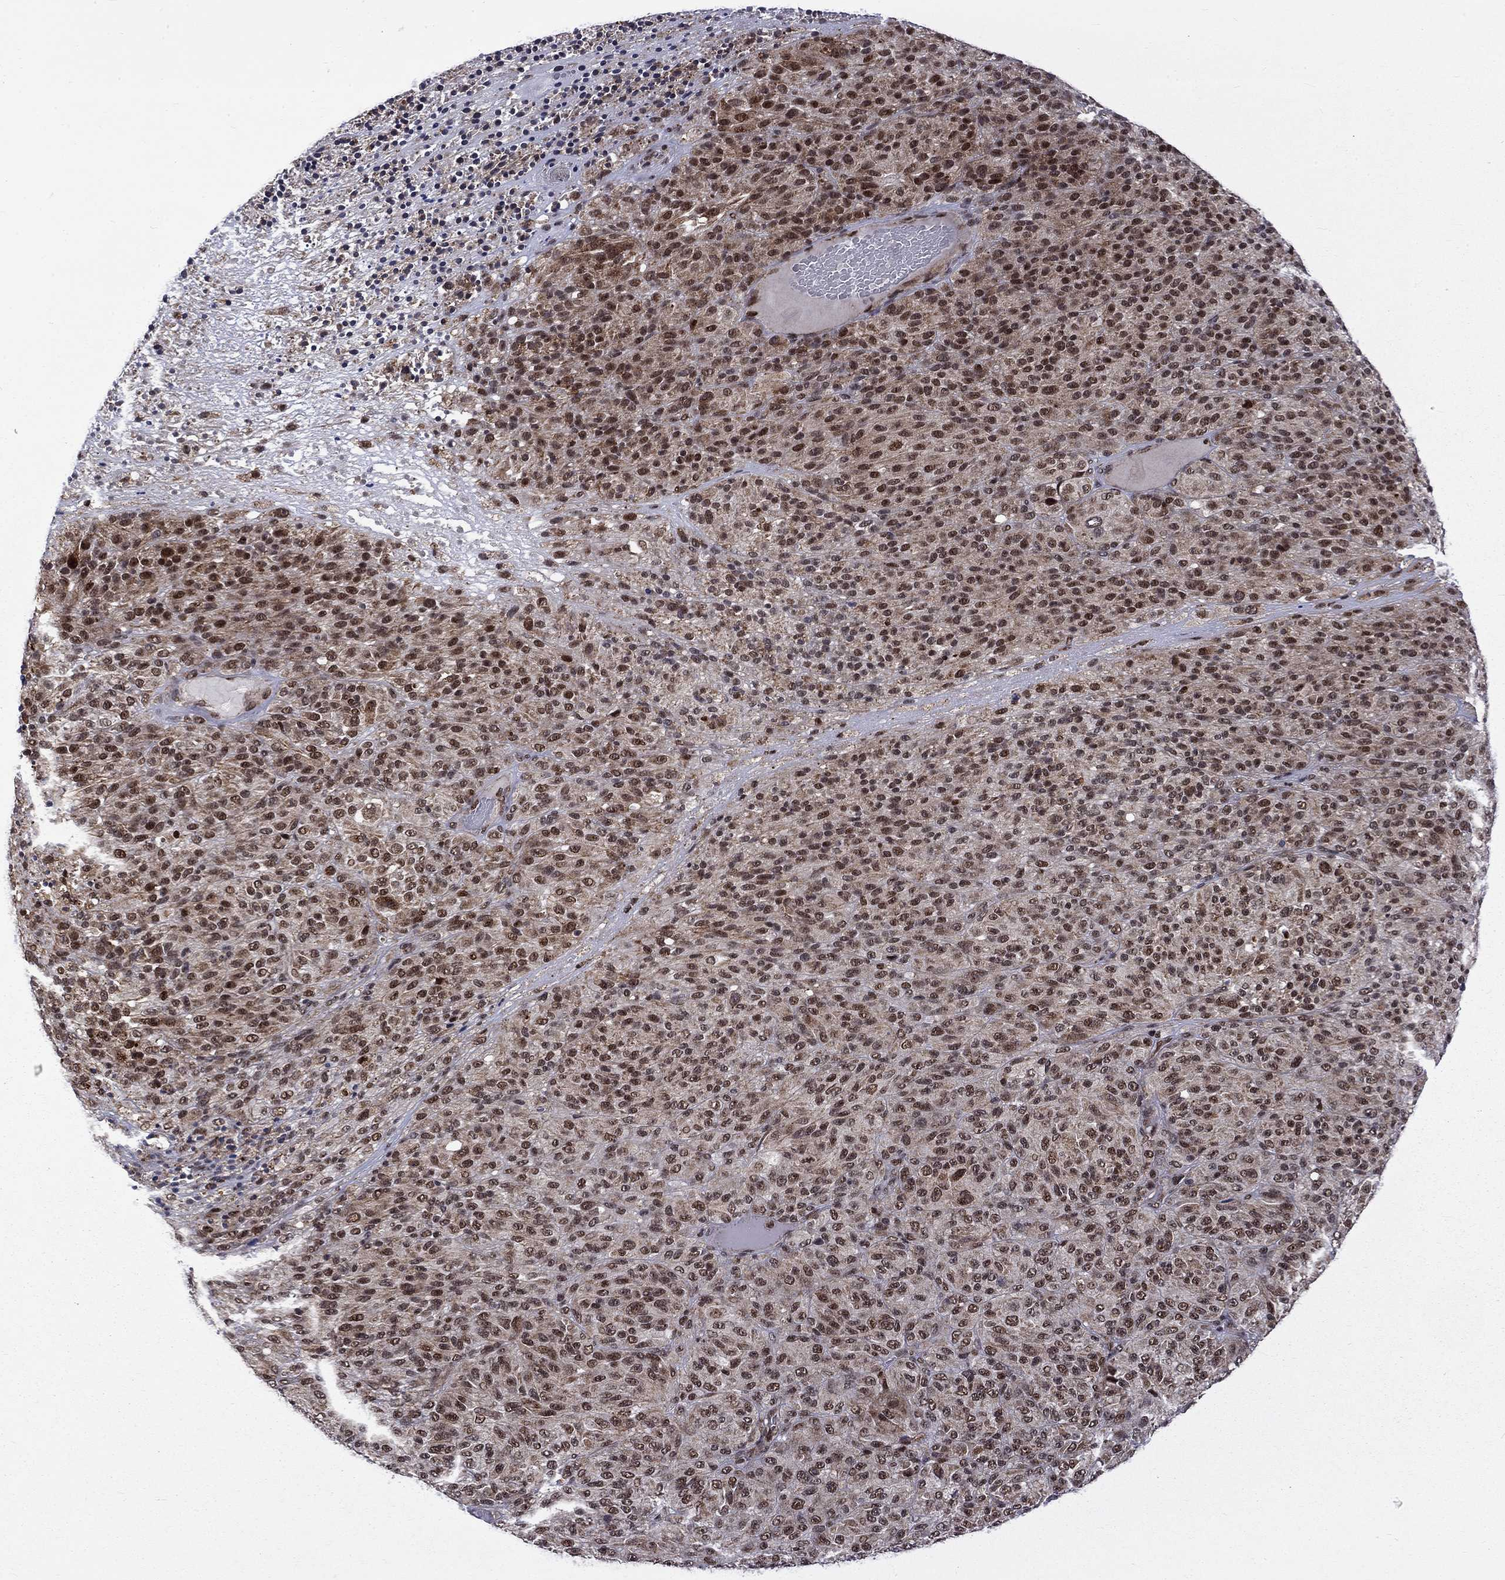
{"staining": {"intensity": "moderate", "quantity": "25%-75%", "location": "nuclear"}, "tissue": "melanoma", "cell_type": "Tumor cells", "image_type": "cancer", "snomed": [{"axis": "morphology", "description": "Malignant melanoma, Metastatic site"}, {"axis": "topography", "description": "Brain"}], "caption": "DAB immunohistochemical staining of human malignant melanoma (metastatic site) demonstrates moderate nuclear protein staining in approximately 25%-75% of tumor cells.", "gene": "KPNA3", "patient": {"sex": "female", "age": 56}}